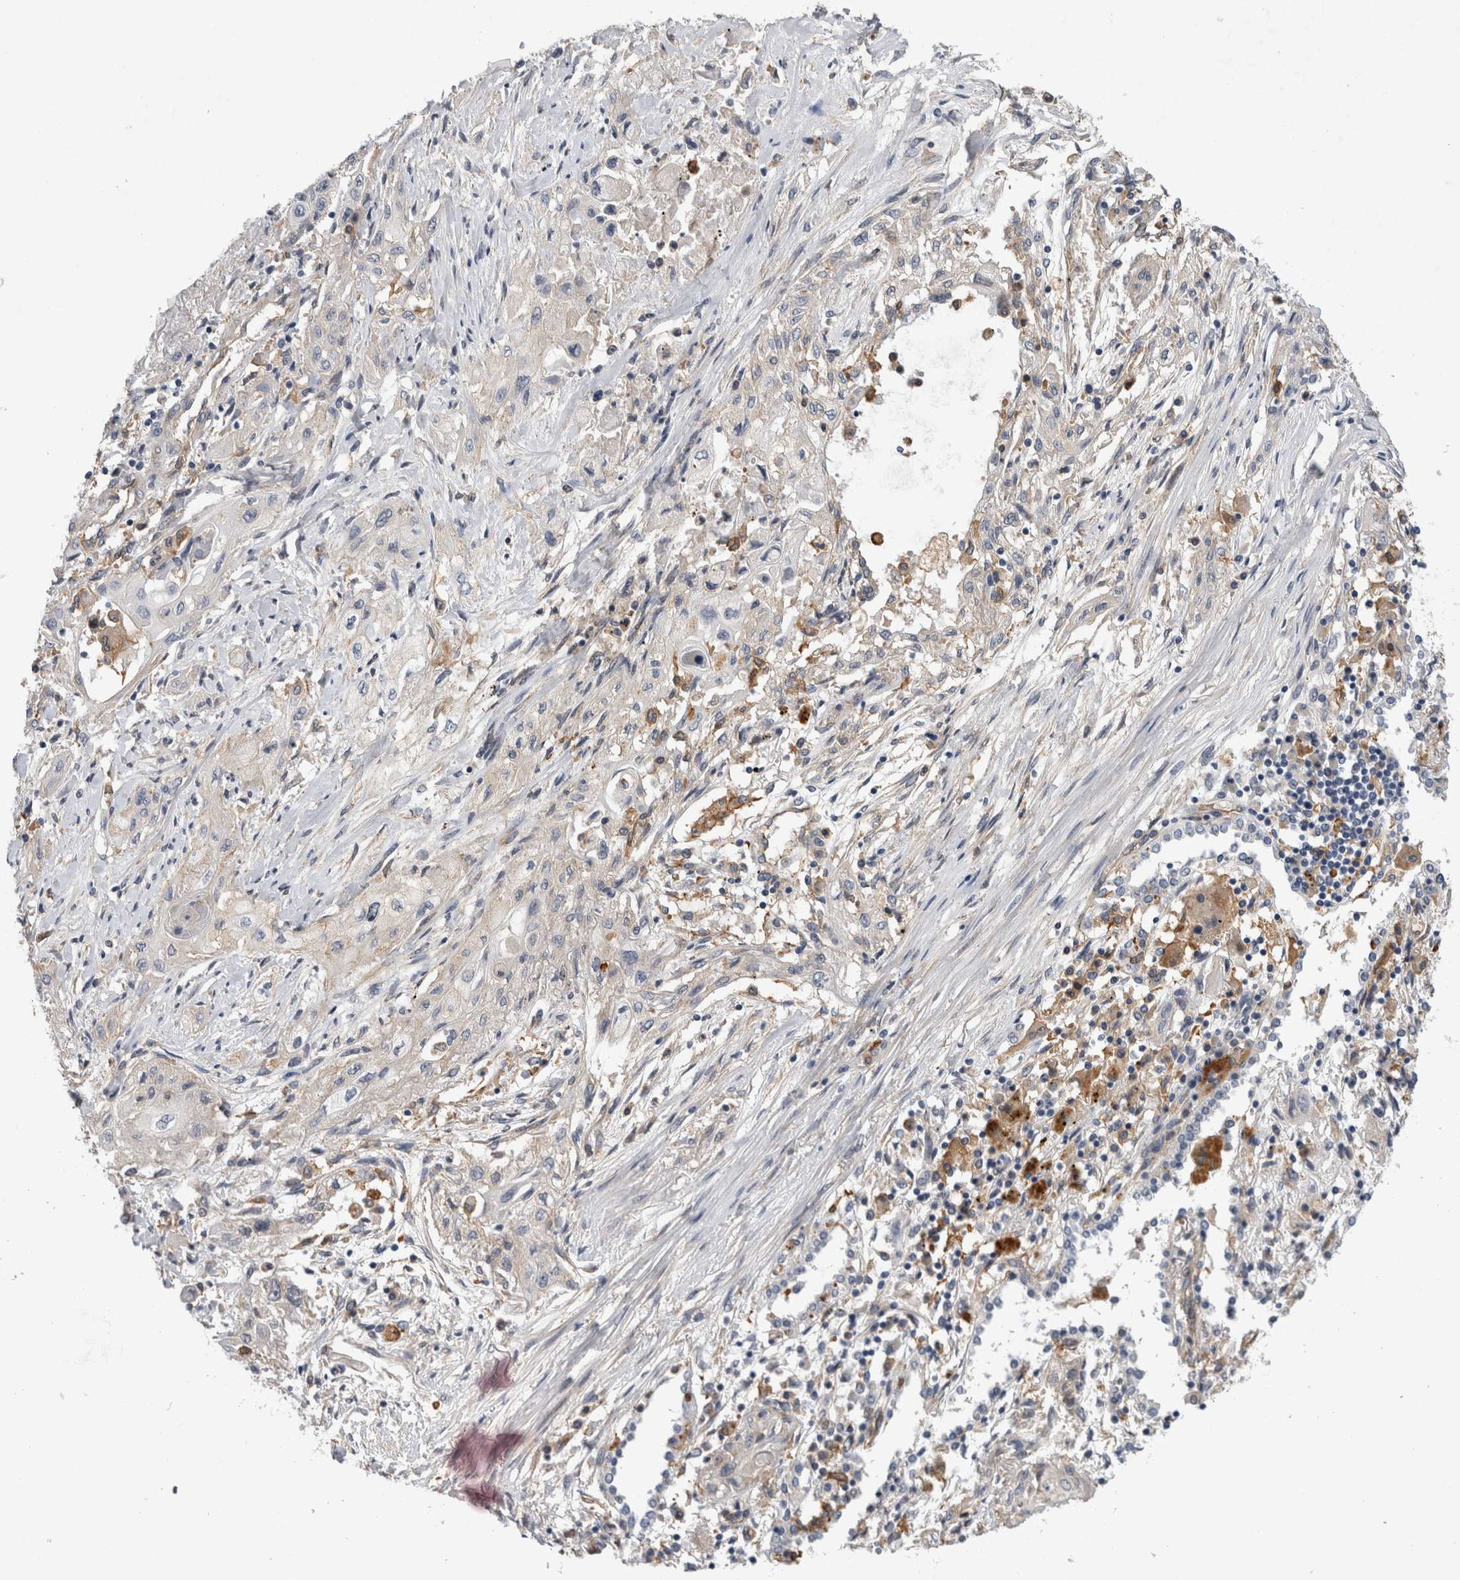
{"staining": {"intensity": "negative", "quantity": "none", "location": "none"}, "tissue": "lung cancer", "cell_type": "Tumor cells", "image_type": "cancer", "snomed": [{"axis": "morphology", "description": "Squamous cell carcinoma, NOS"}, {"axis": "topography", "description": "Lung"}], "caption": "The photomicrograph demonstrates no significant expression in tumor cells of lung squamous cell carcinoma. (Brightfield microscopy of DAB (3,3'-diaminobenzidine) IHC at high magnification).", "gene": "ANKFY1", "patient": {"sex": "female", "age": 47}}